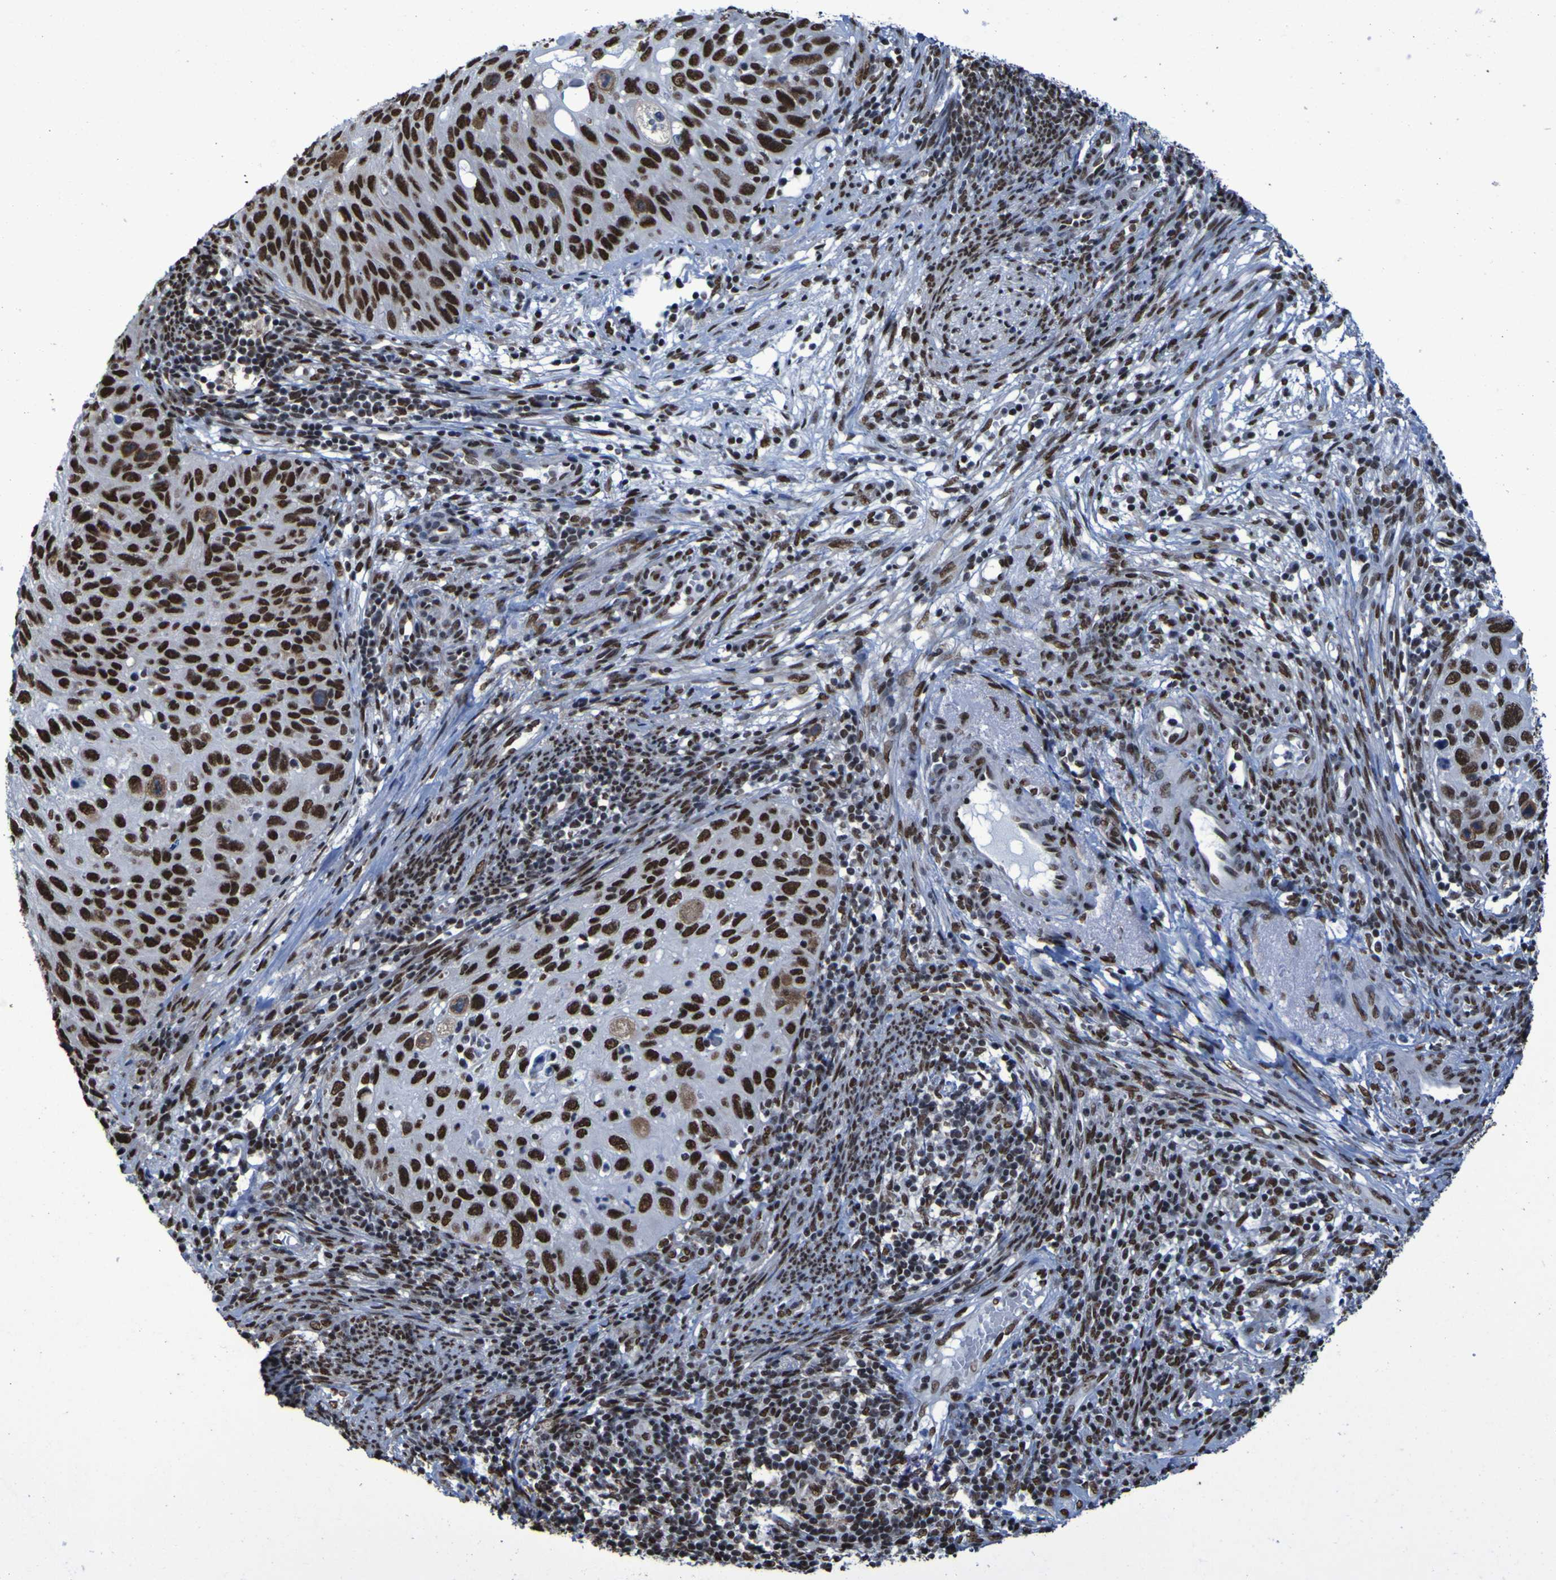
{"staining": {"intensity": "strong", "quantity": ">75%", "location": "nuclear"}, "tissue": "cervical cancer", "cell_type": "Tumor cells", "image_type": "cancer", "snomed": [{"axis": "morphology", "description": "Squamous cell carcinoma, NOS"}, {"axis": "topography", "description": "Cervix"}], "caption": "Cervical cancer (squamous cell carcinoma) stained with IHC shows strong nuclear positivity in about >75% of tumor cells.", "gene": "HNRNPR", "patient": {"sex": "female", "age": 70}}